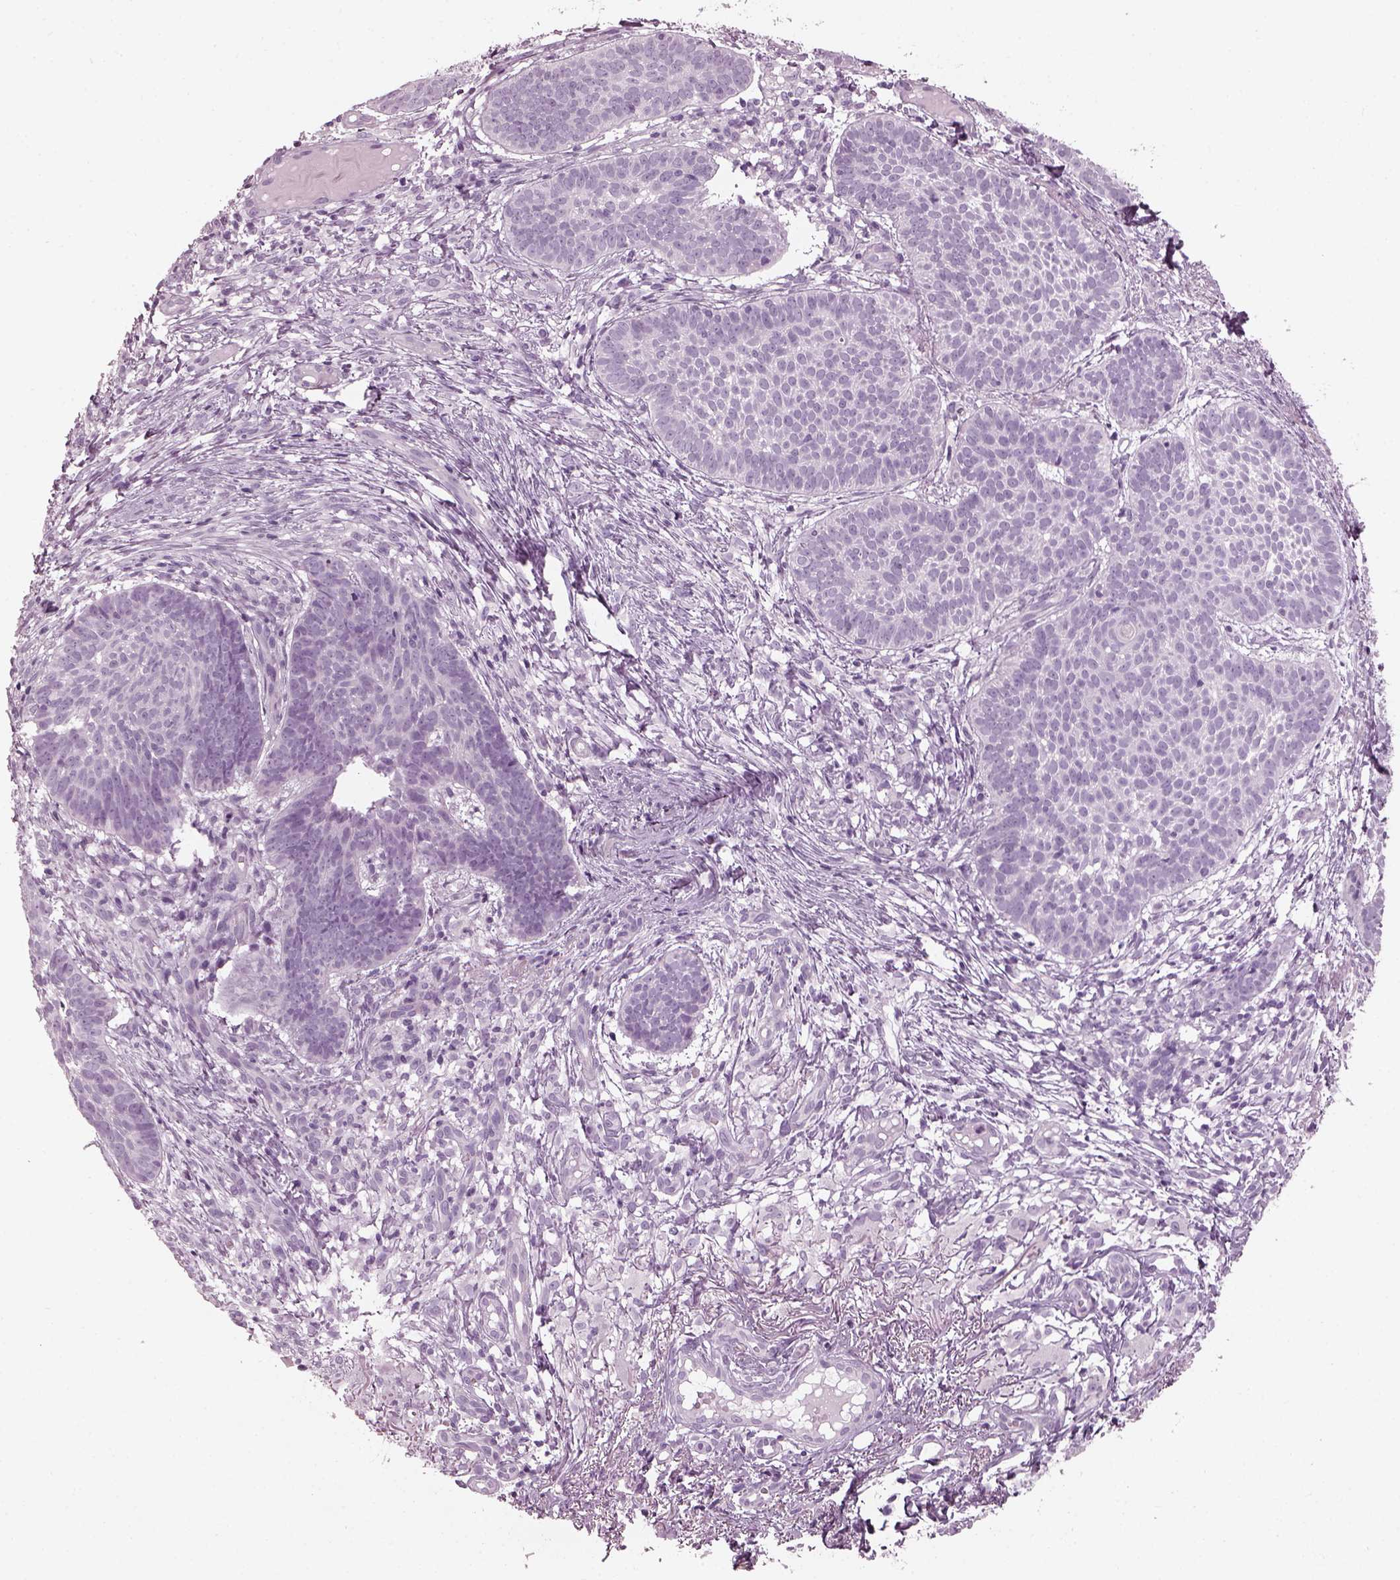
{"staining": {"intensity": "negative", "quantity": "none", "location": "none"}, "tissue": "skin cancer", "cell_type": "Tumor cells", "image_type": "cancer", "snomed": [{"axis": "morphology", "description": "Basal cell carcinoma"}, {"axis": "topography", "description": "Skin"}], "caption": "Immunohistochemistry (IHC) photomicrograph of neoplastic tissue: human skin cancer stained with DAB demonstrates no significant protein expression in tumor cells.", "gene": "PDC", "patient": {"sex": "male", "age": 72}}